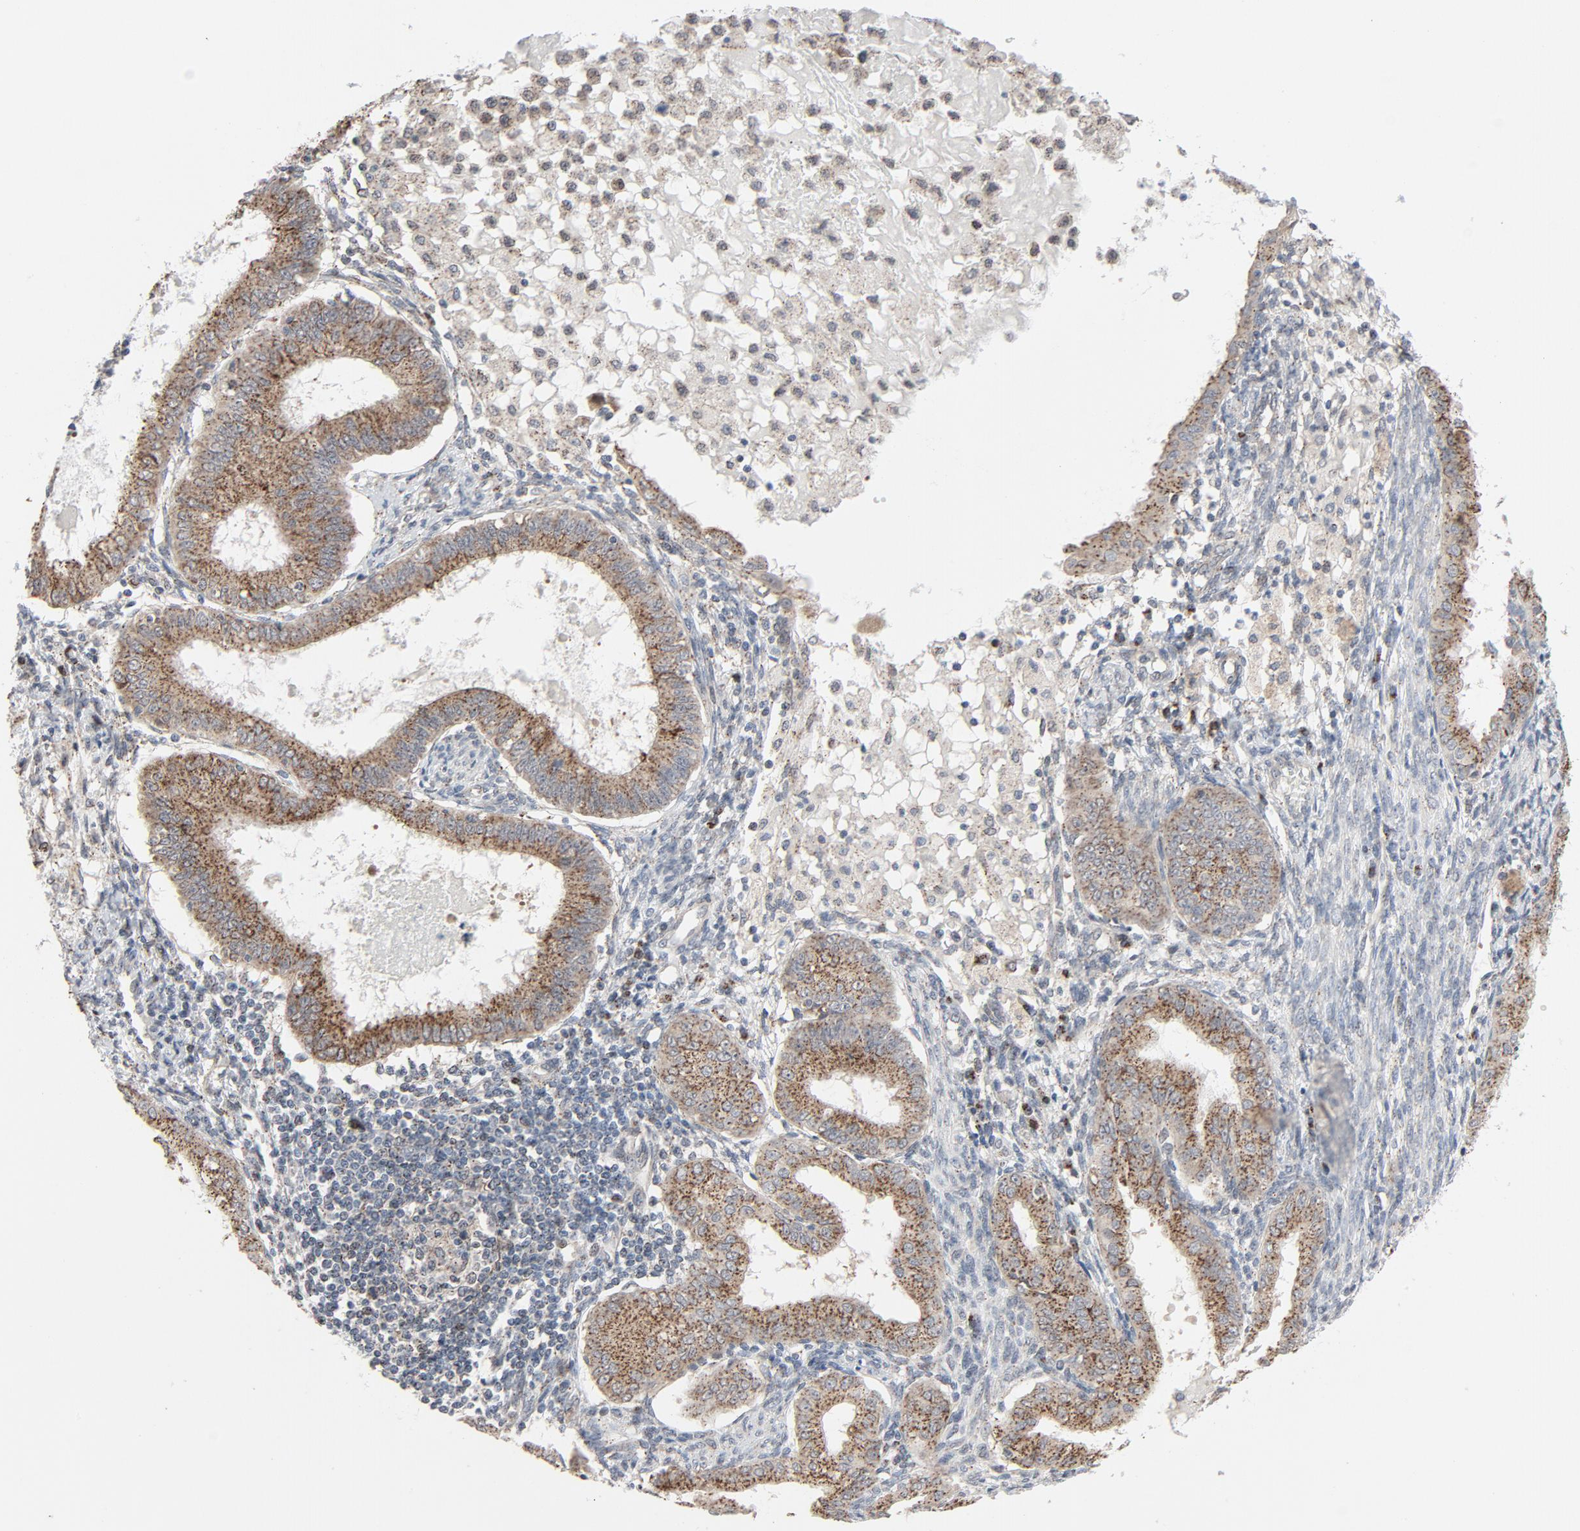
{"staining": {"intensity": "moderate", "quantity": ">75%", "location": "cytoplasmic/membranous"}, "tissue": "endometrial cancer", "cell_type": "Tumor cells", "image_type": "cancer", "snomed": [{"axis": "morphology", "description": "Adenocarcinoma, NOS"}, {"axis": "topography", "description": "Endometrium"}], "caption": "Adenocarcinoma (endometrial) was stained to show a protein in brown. There is medium levels of moderate cytoplasmic/membranous positivity in about >75% of tumor cells.", "gene": "RPL12", "patient": {"sex": "female", "age": 76}}